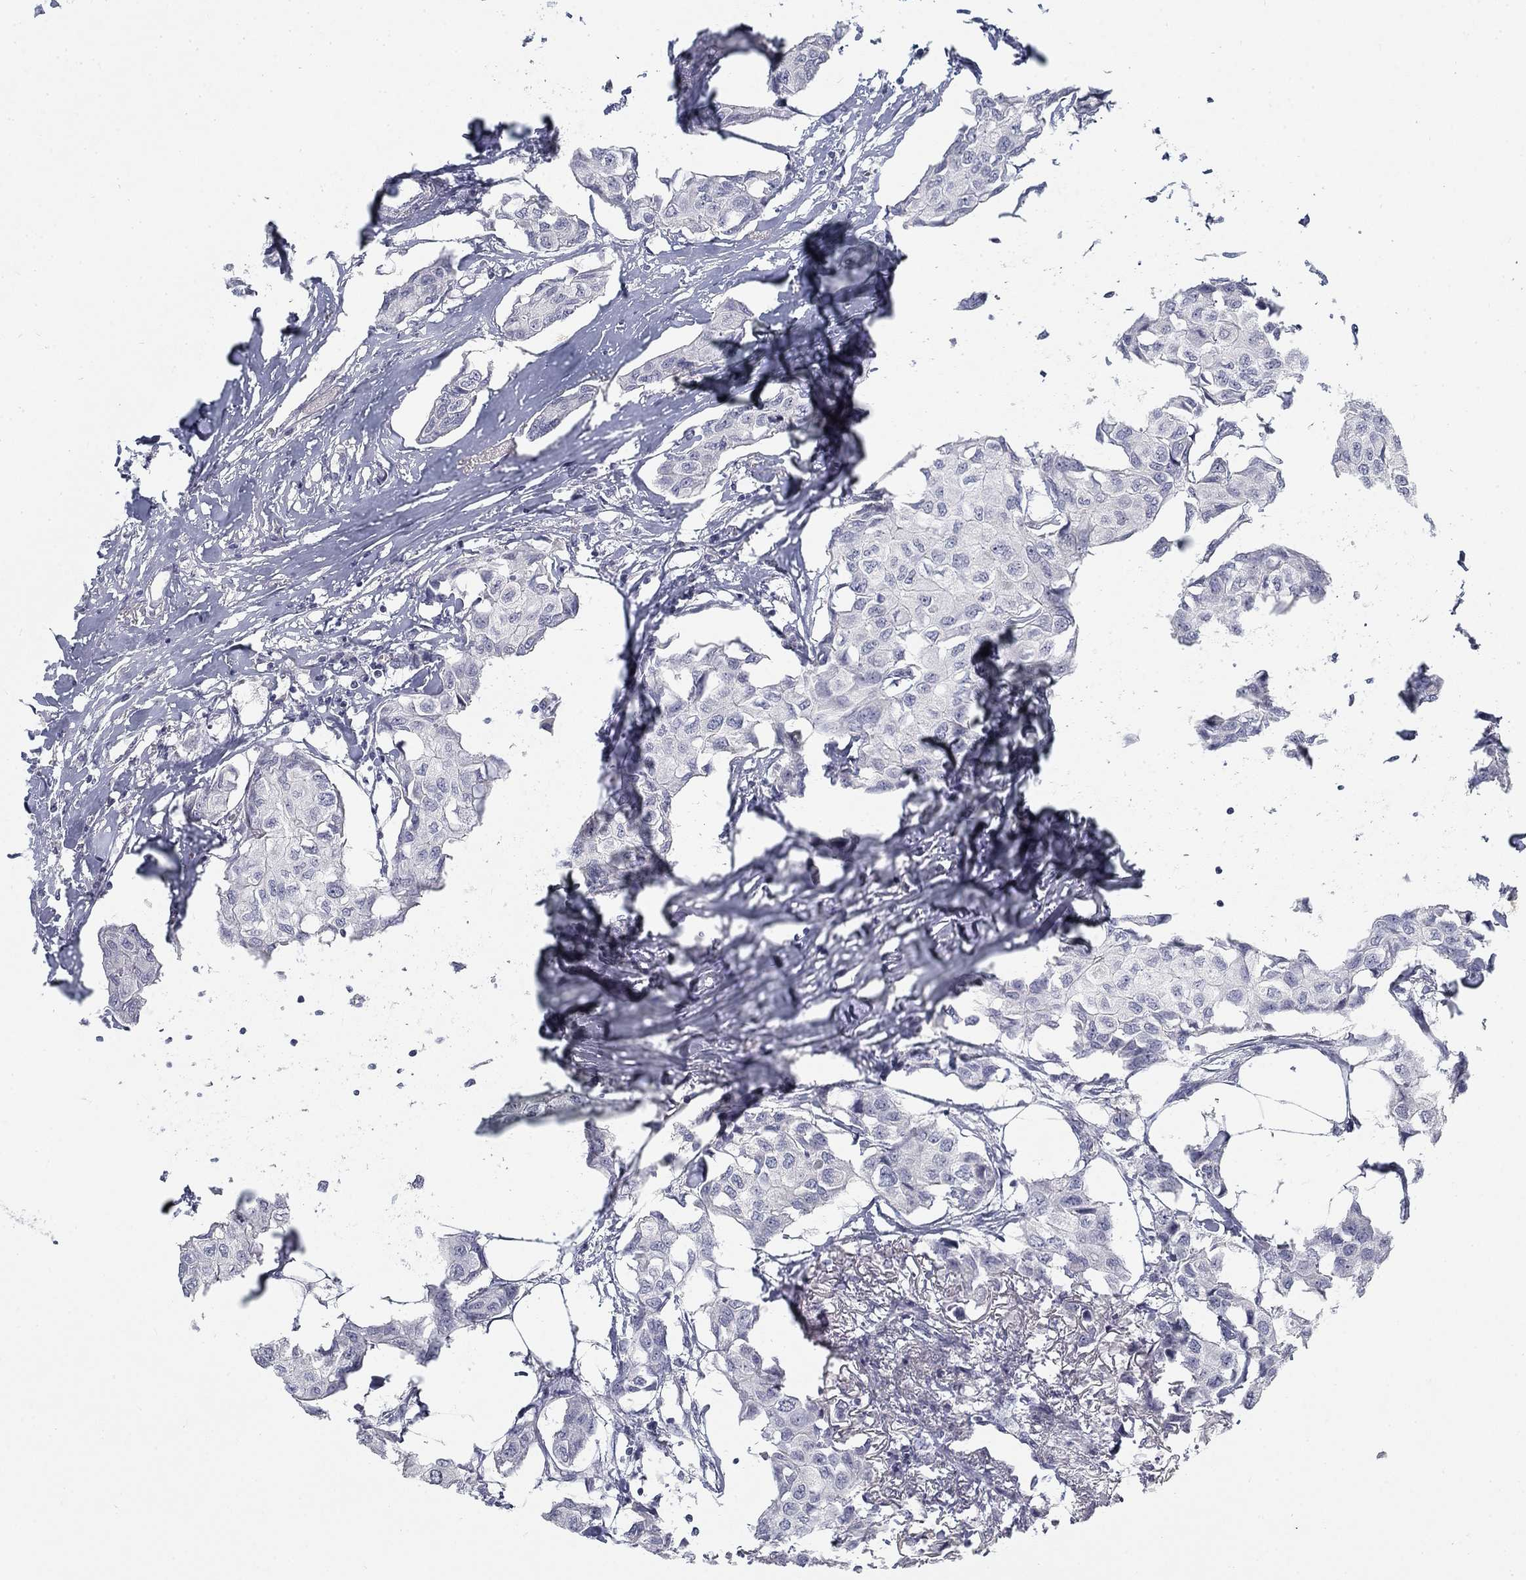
{"staining": {"intensity": "negative", "quantity": "none", "location": "none"}, "tissue": "breast cancer", "cell_type": "Tumor cells", "image_type": "cancer", "snomed": [{"axis": "morphology", "description": "Duct carcinoma"}, {"axis": "topography", "description": "Breast"}], "caption": "The immunohistochemistry histopathology image has no significant positivity in tumor cells of breast cancer tissue.", "gene": "ATP1A3", "patient": {"sex": "female", "age": 80}}